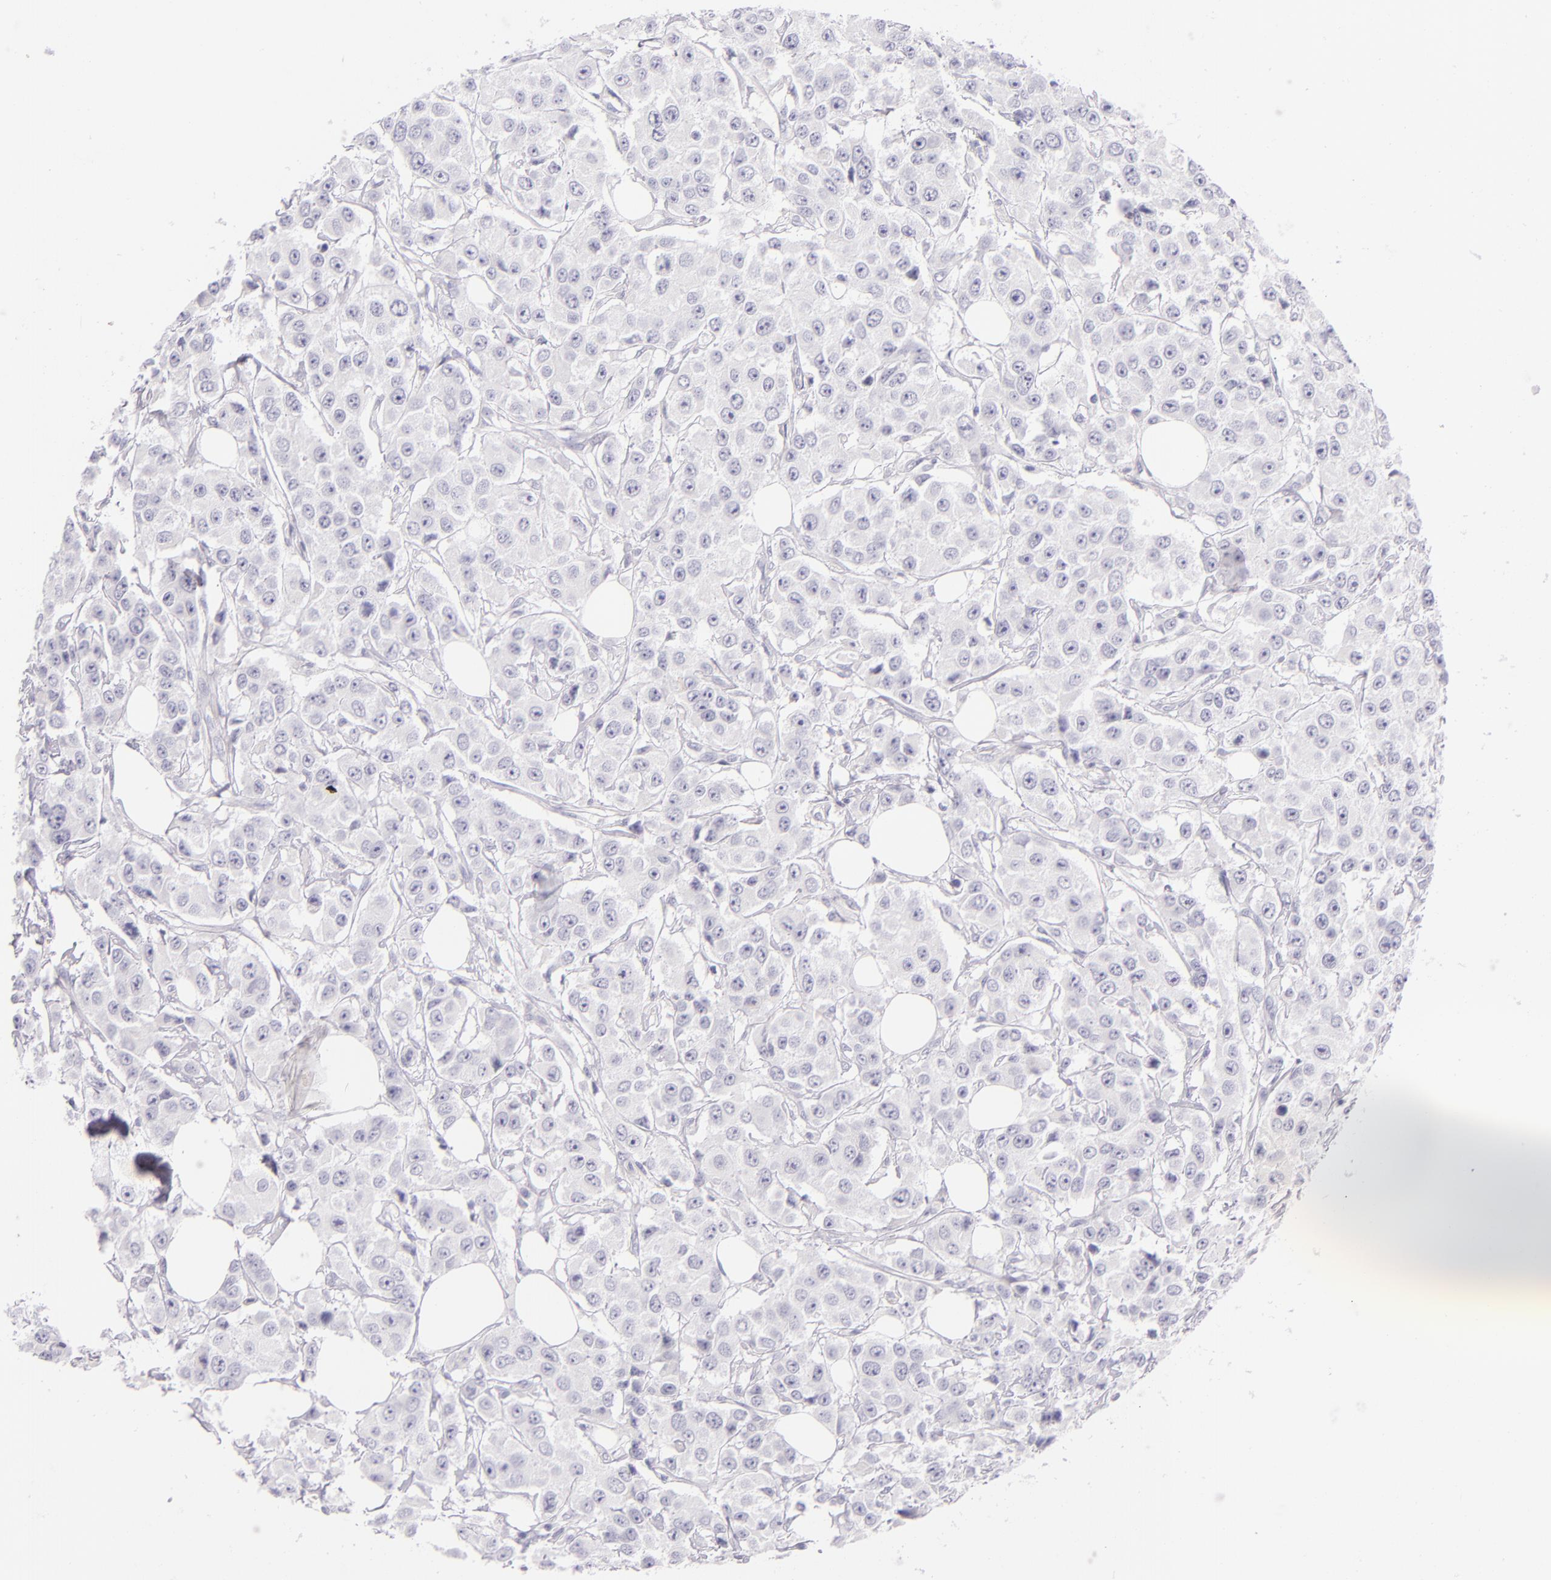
{"staining": {"intensity": "negative", "quantity": "none", "location": "none"}, "tissue": "breast cancer", "cell_type": "Tumor cells", "image_type": "cancer", "snomed": [{"axis": "morphology", "description": "Duct carcinoma"}, {"axis": "topography", "description": "Breast"}], "caption": "Immunohistochemistry image of invasive ductal carcinoma (breast) stained for a protein (brown), which reveals no staining in tumor cells.", "gene": "INA", "patient": {"sex": "female", "age": 58}}